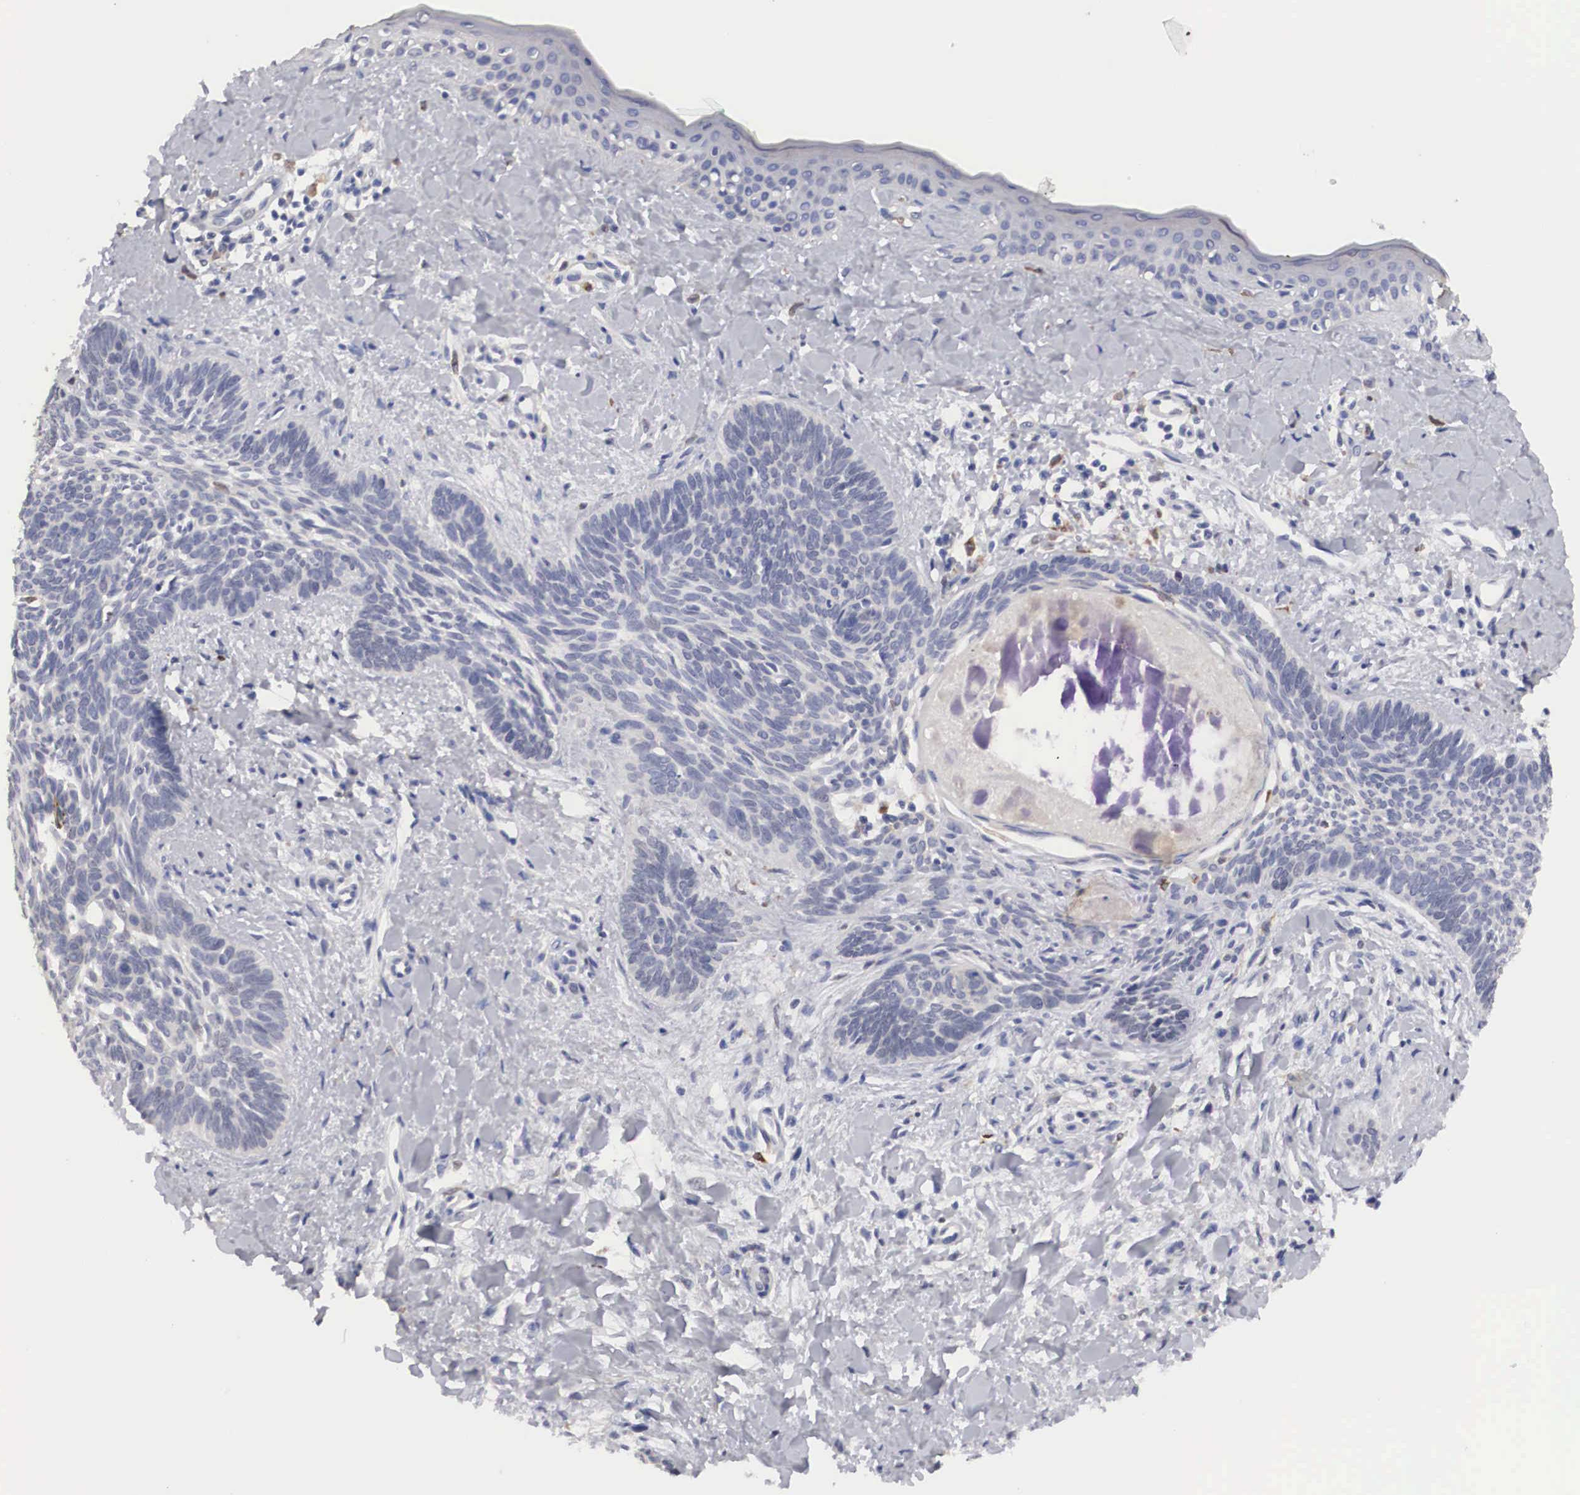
{"staining": {"intensity": "negative", "quantity": "none", "location": "none"}, "tissue": "skin cancer", "cell_type": "Tumor cells", "image_type": "cancer", "snomed": [{"axis": "morphology", "description": "Basal cell carcinoma"}, {"axis": "topography", "description": "Skin"}], "caption": "Immunohistochemistry (IHC) histopathology image of skin cancer (basal cell carcinoma) stained for a protein (brown), which reveals no positivity in tumor cells.", "gene": "HMOX1", "patient": {"sex": "female", "age": 81}}